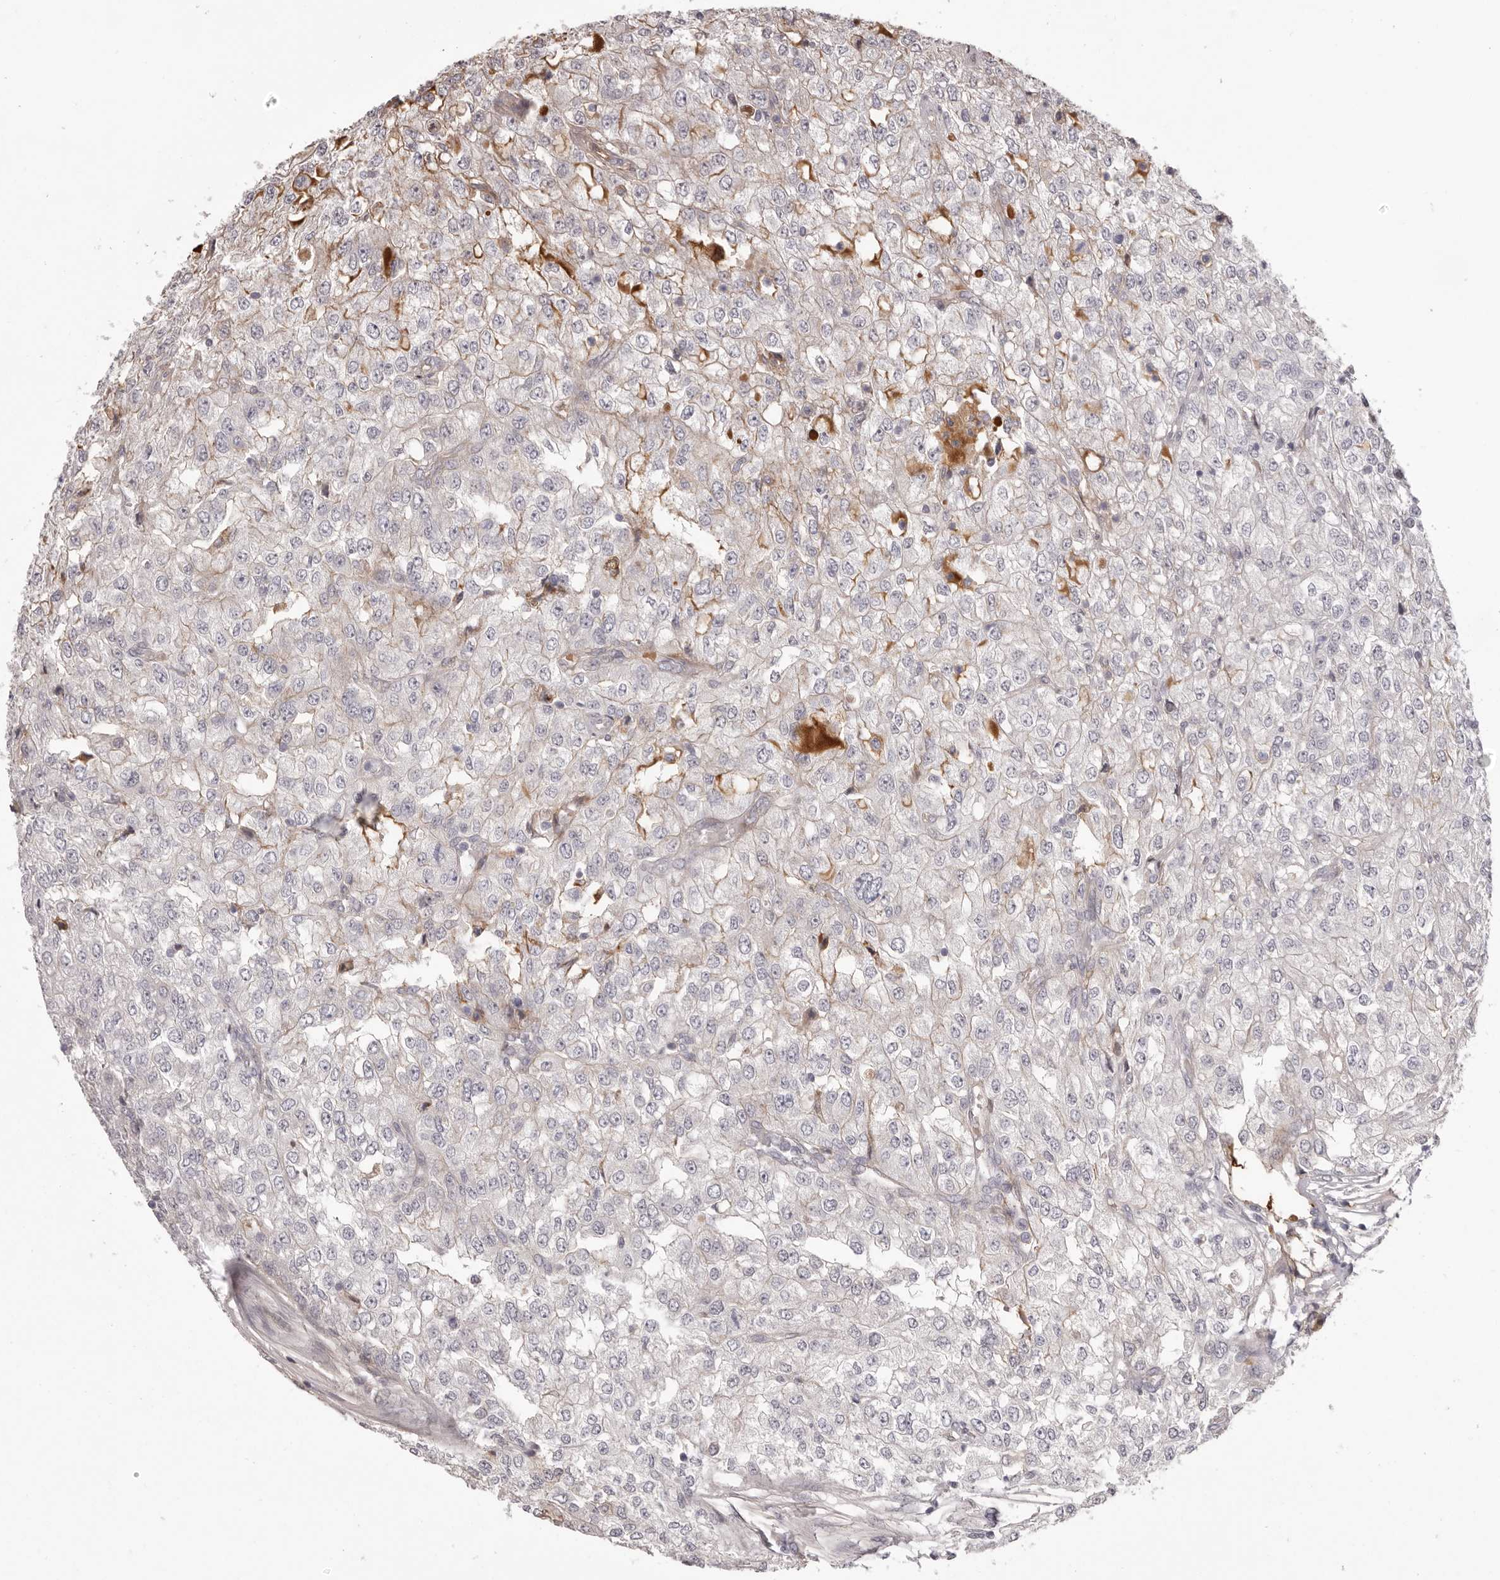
{"staining": {"intensity": "moderate", "quantity": "<25%", "location": "cytoplasmic/membranous"}, "tissue": "renal cancer", "cell_type": "Tumor cells", "image_type": "cancer", "snomed": [{"axis": "morphology", "description": "Adenocarcinoma, NOS"}, {"axis": "topography", "description": "Kidney"}], "caption": "Immunohistochemistry of renal cancer displays low levels of moderate cytoplasmic/membranous positivity in about <25% of tumor cells. The staining was performed using DAB (3,3'-diaminobenzidine) to visualize the protein expression in brown, while the nuclei were stained in blue with hematoxylin (Magnification: 20x).", "gene": "OTUD3", "patient": {"sex": "female", "age": 54}}